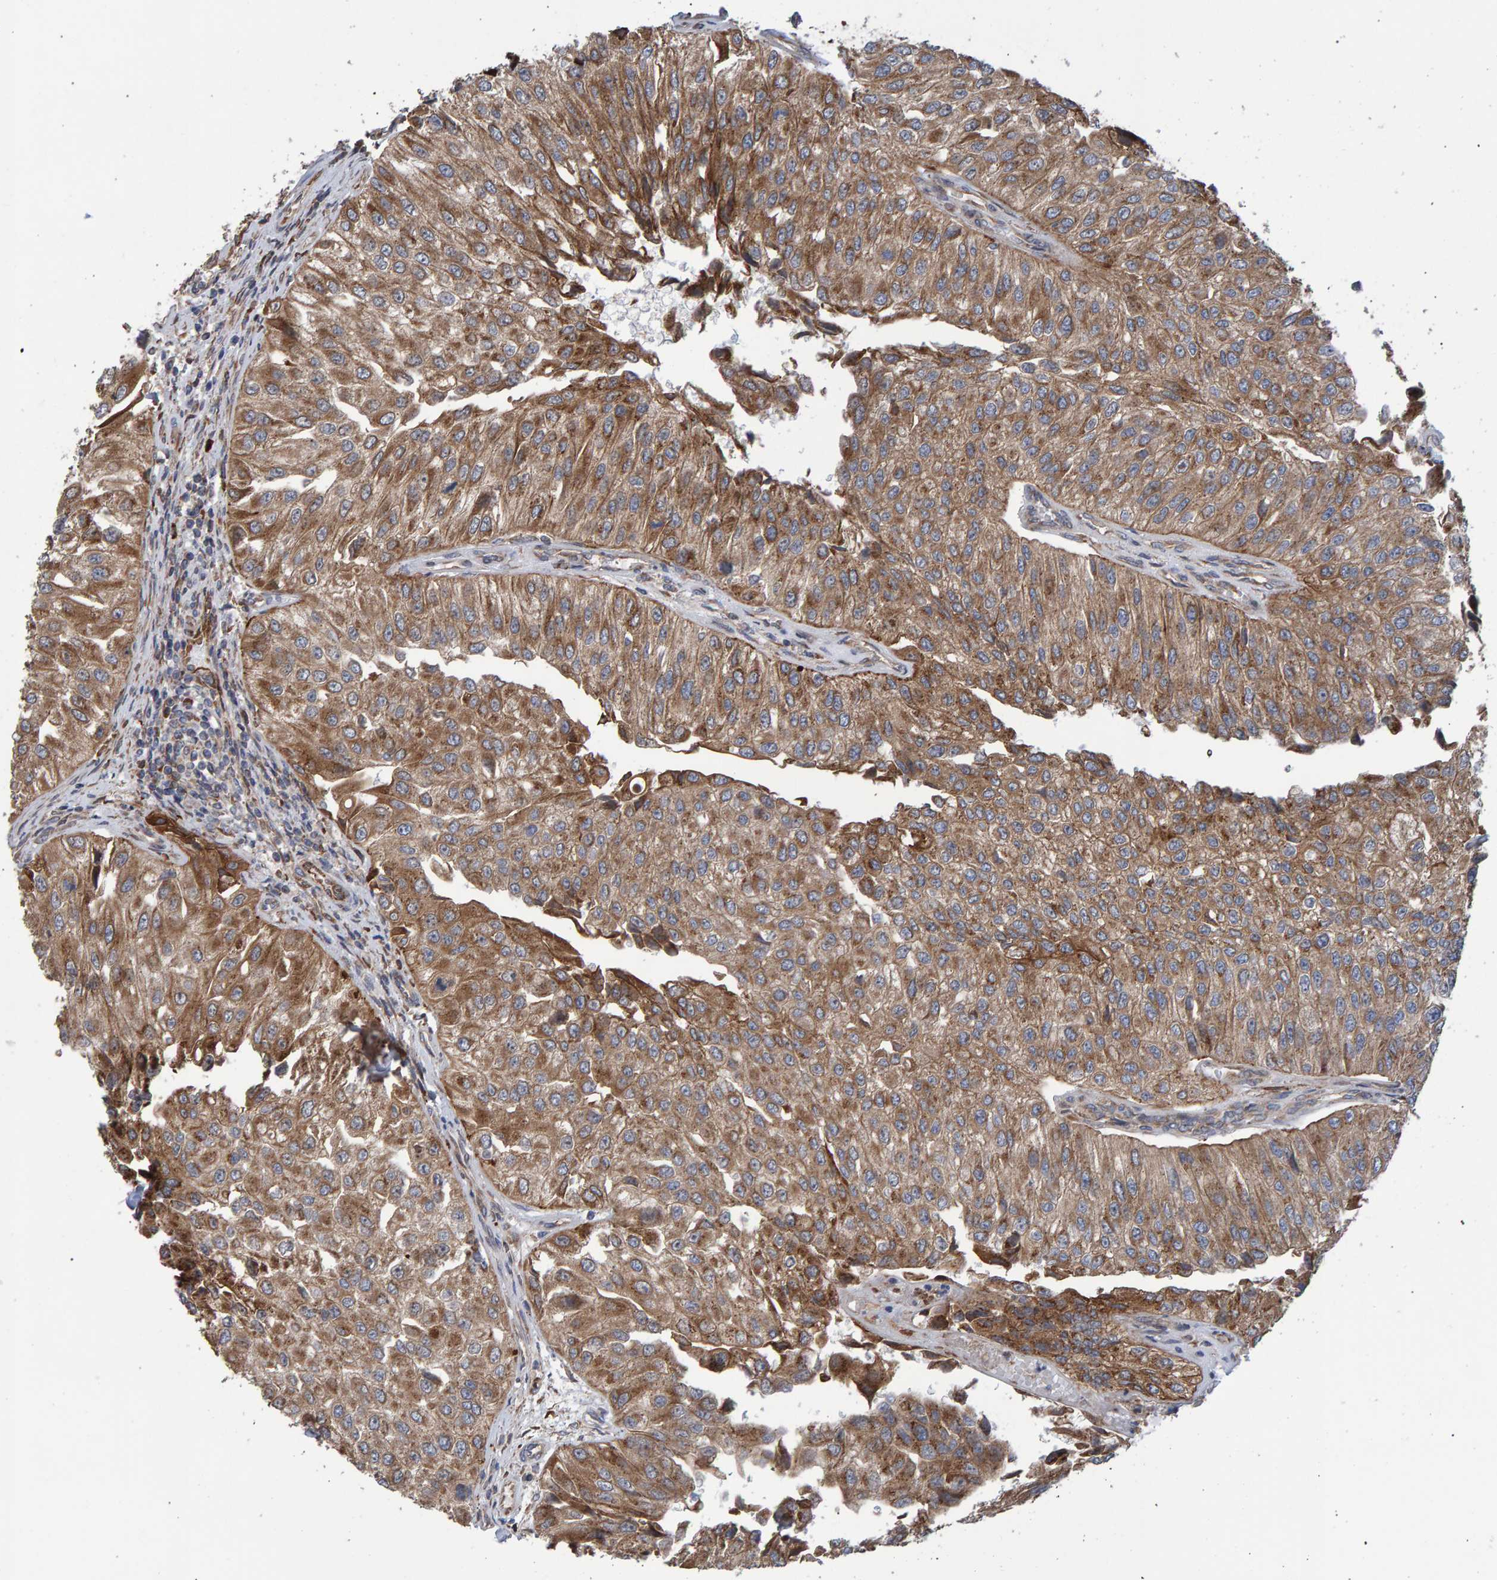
{"staining": {"intensity": "moderate", "quantity": ">75%", "location": "cytoplasmic/membranous"}, "tissue": "urothelial cancer", "cell_type": "Tumor cells", "image_type": "cancer", "snomed": [{"axis": "morphology", "description": "Urothelial carcinoma, High grade"}, {"axis": "topography", "description": "Kidney"}, {"axis": "topography", "description": "Urinary bladder"}], "caption": "A medium amount of moderate cytoplasmic/membranous staining is present in approximately >75% of tumor cells in urothelial carcinoma (high-grade) tissue.", "gene": "FAM117A", "patient": {"sex": "male", "age": 77}}